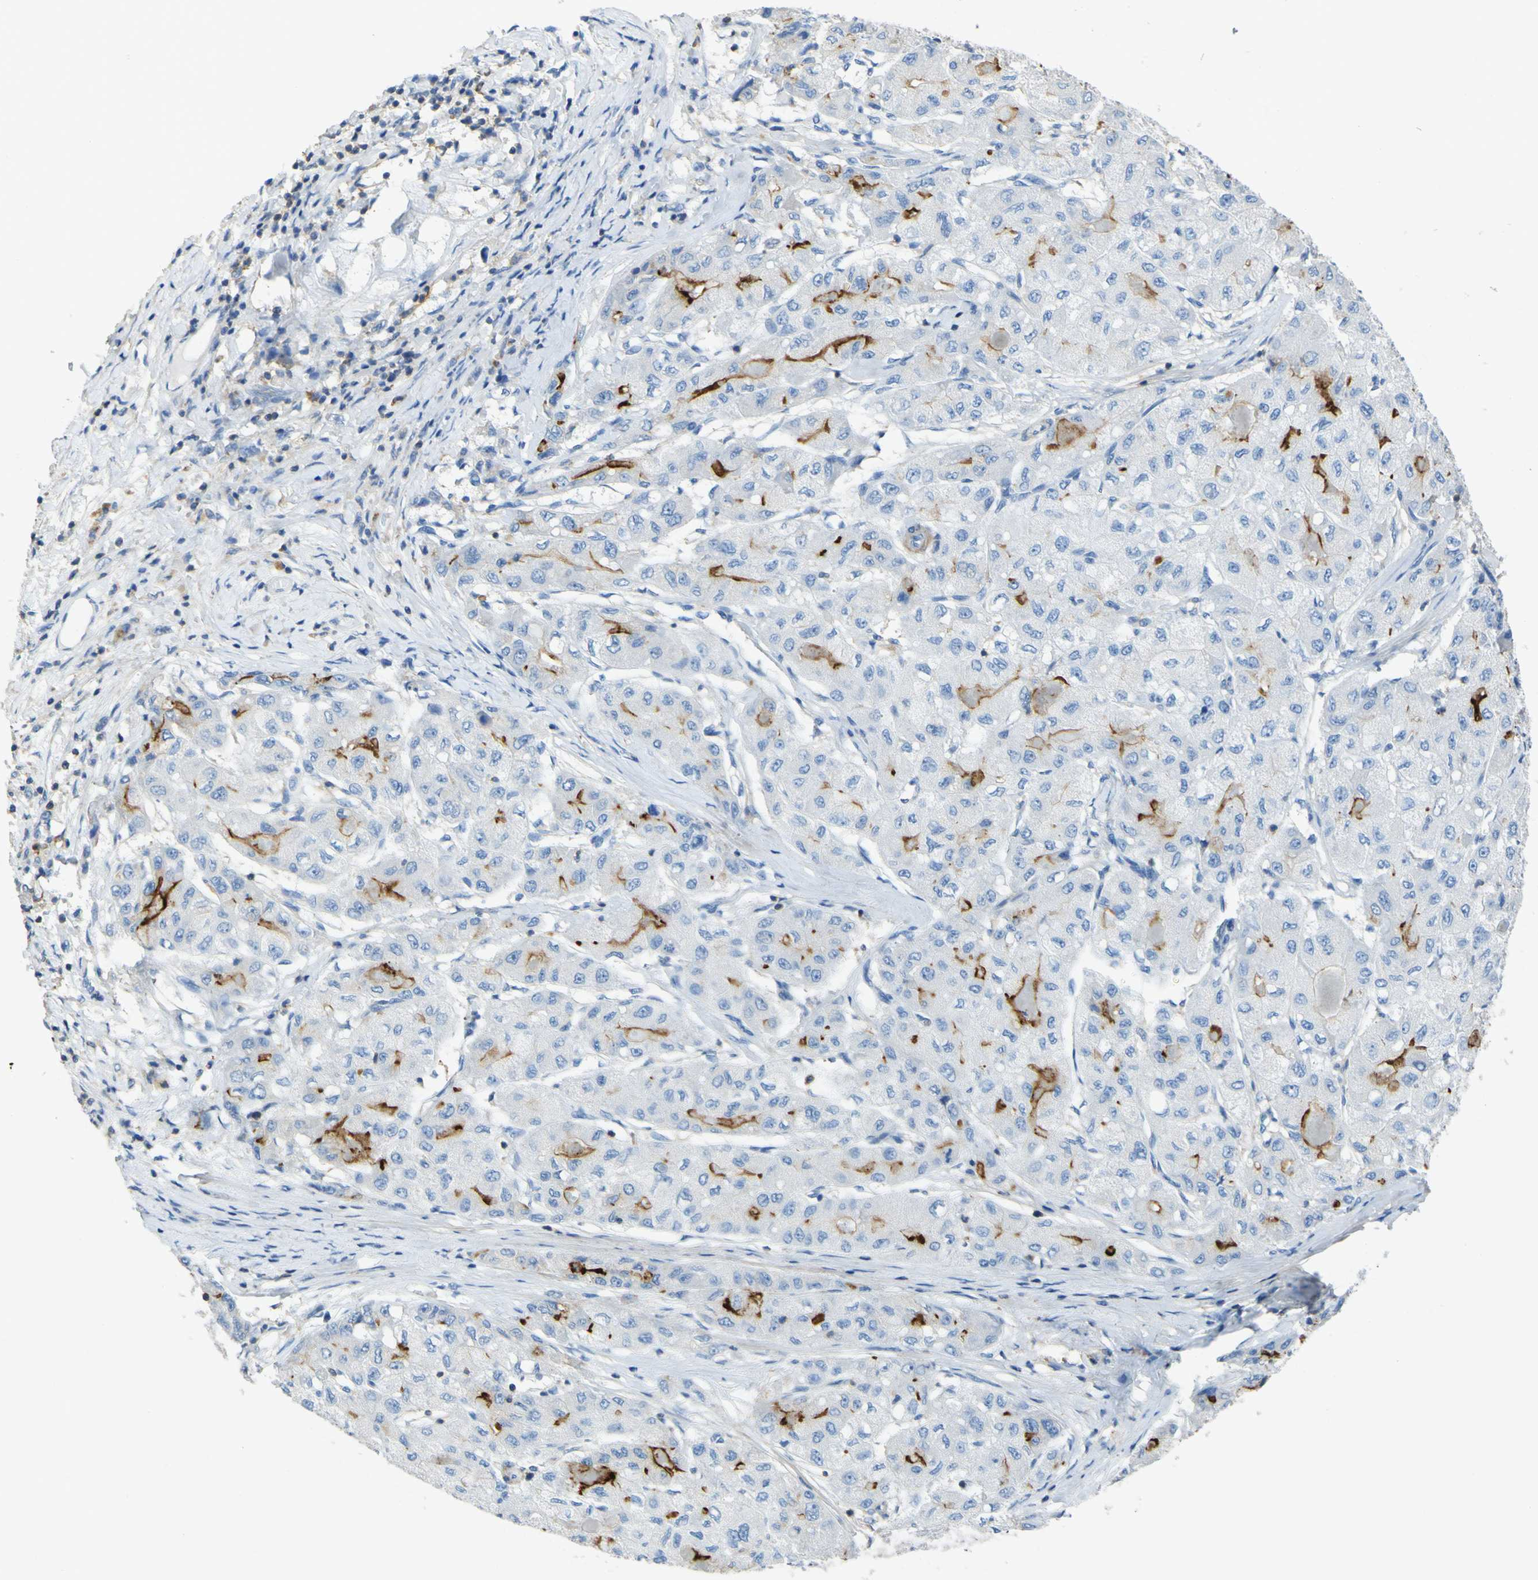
{"staining": {"intensity": "strong", "quantity": "25%-75%", "location": "cytoplasmic/membranous"}, "tissue": "liver cancer", "cell_type": "Tumor cells", "image_type": "cancer", "snomed": [{"axis": "morphology", "description": "Carcinoma, Hepatocellular, NOS"}, {"axis": "topography", "description": "Liver"}], "caption": "Tumor cells show high levels of strong cytoplasmic/membranous positivity in about 25%-75% of cells in human liver cancer (hepatocellular carcinoma).", "gene": "OGN", "patient": {"sex": "male", "age": 80}}